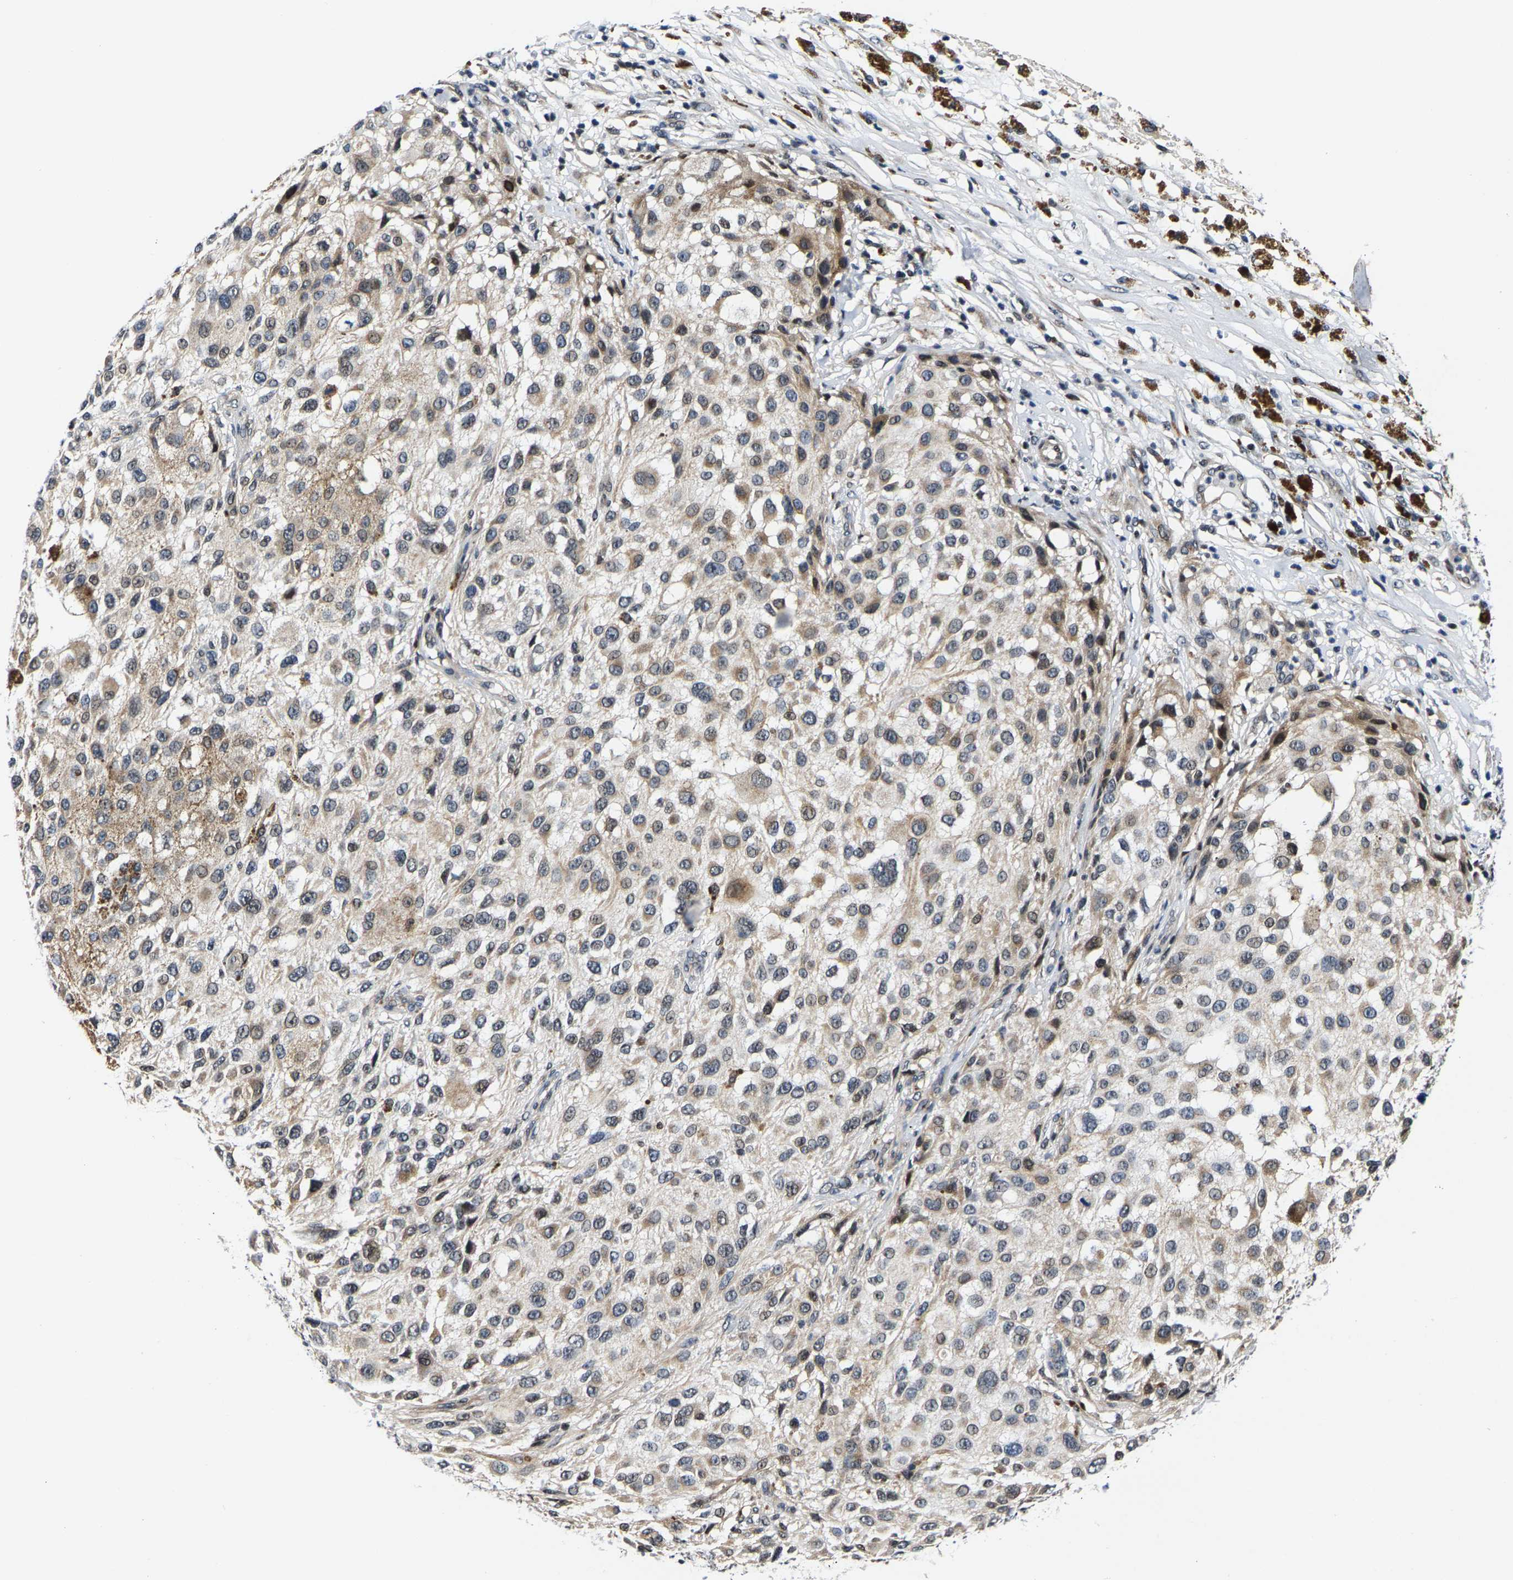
{"staining": {"intensity": "weak", "quantity": "25%-75%", "location": "cytoplasmic/membranous"}, "tissue": "melanoma", "cell_type": "Tumor cells", "image_type": "cancer", "snomed": [{"axis": "morphology", "description": "Necrosis, NOS"}, {"axis": "morphology", "description": "Malignant melanoma, NOS"}, {"axis": "topography", "description": "Skin"}], "caption": "Immunohistochemistry (IHC) of human melanoma displays low levels of weak cytoplasmic/membranous expression in approximately 25%-75% of tumor cells.", "gene": "GTPBP10", "patient": {"sex": "female", "age": 87}}